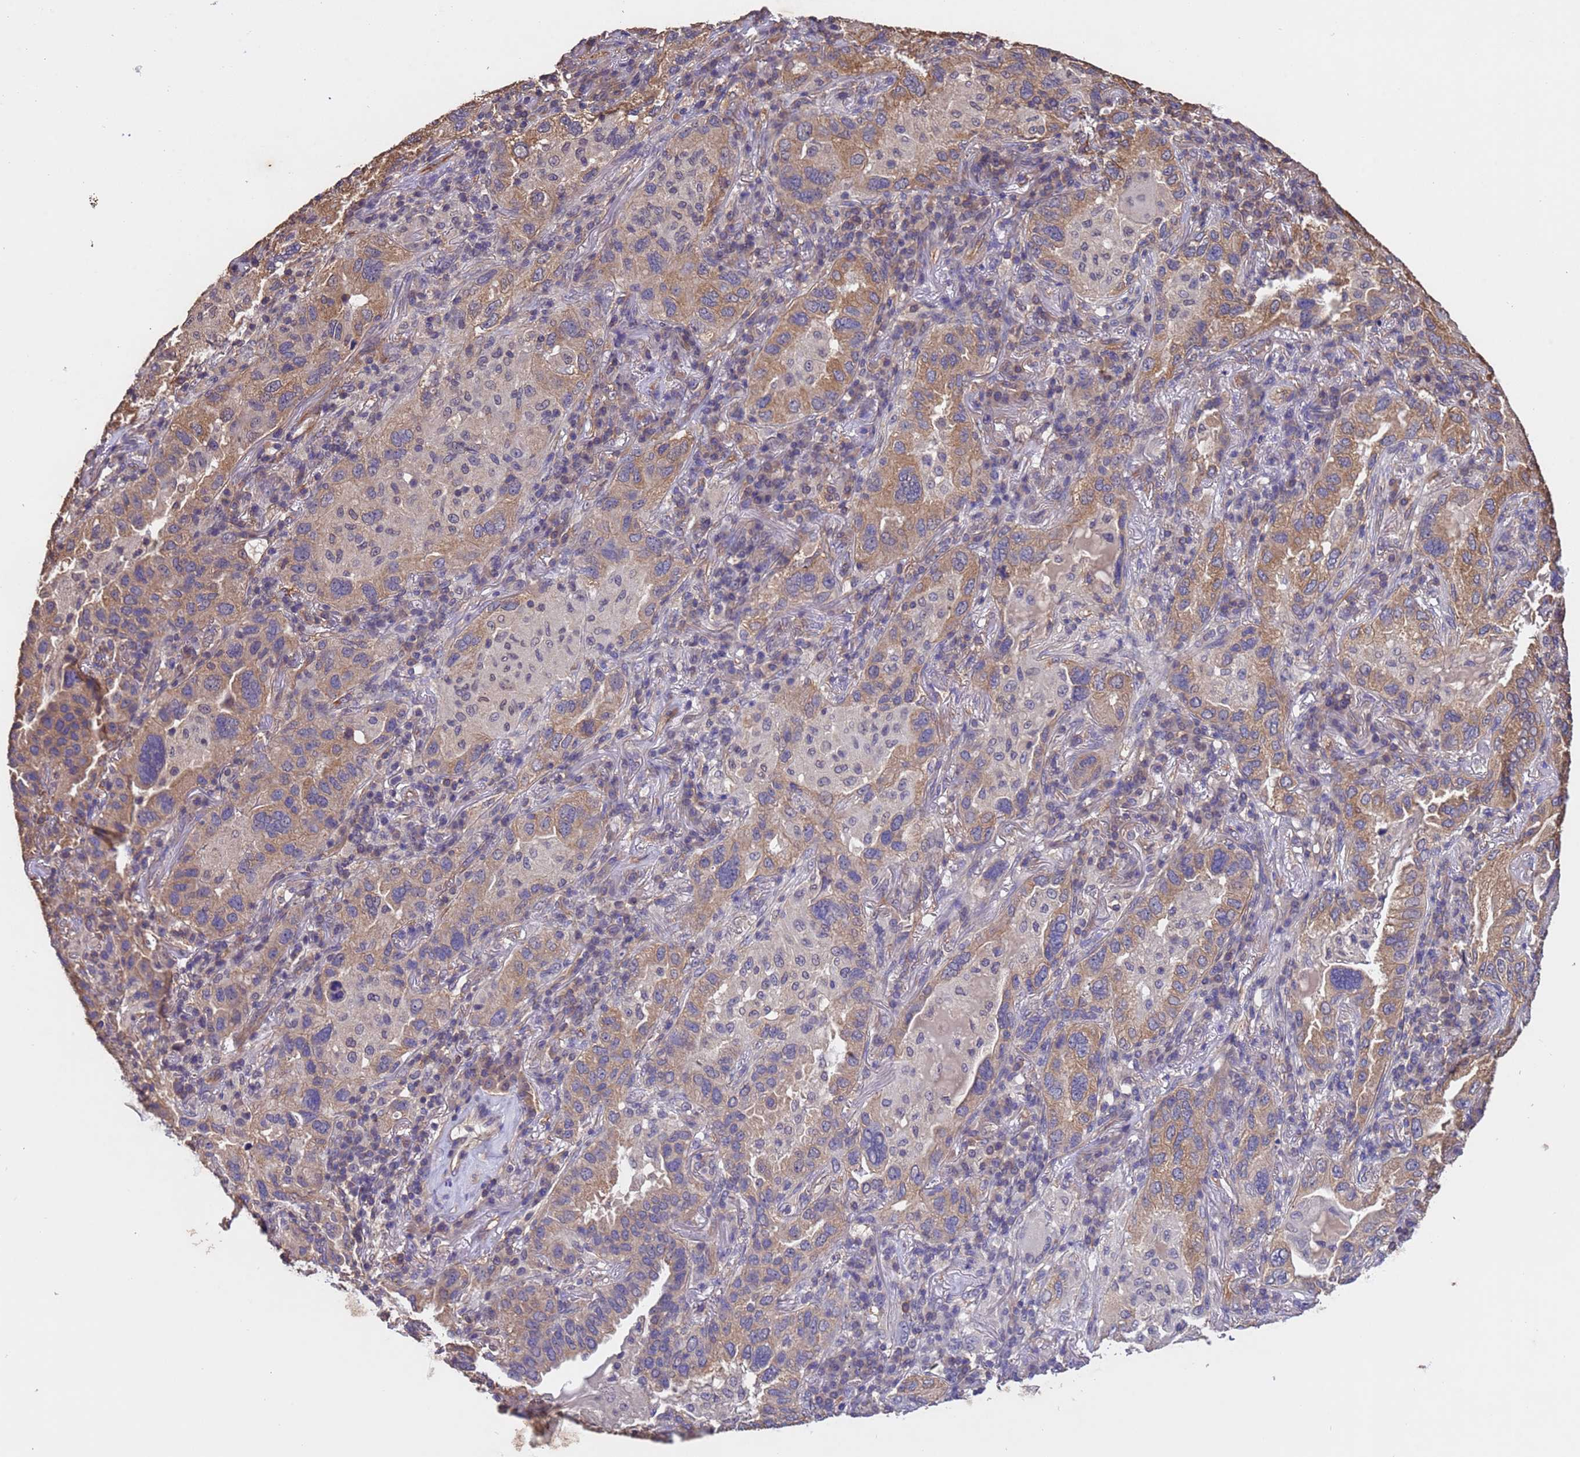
{"staining": {"intensity": "moderate", "quantity": "25%-75%", "location": "cytoplasmic/membranous"}, "tissue": "lung cancer", "cell_type": "Tumor cells", "image_type": "cancer", "snomed": [{"axis": "morphology", "description": "Adenocarcinoma, NOS"}, {"axis": "topography", "description": "Lung"}], "caption": "Protein expression analysis of lung cancer exhibits moderate cytoplasmic/membranous positivity in about 25%-75% of tumor cells.", "gene": "MTX3", "patient": {"sex": "female", "age": 69}}